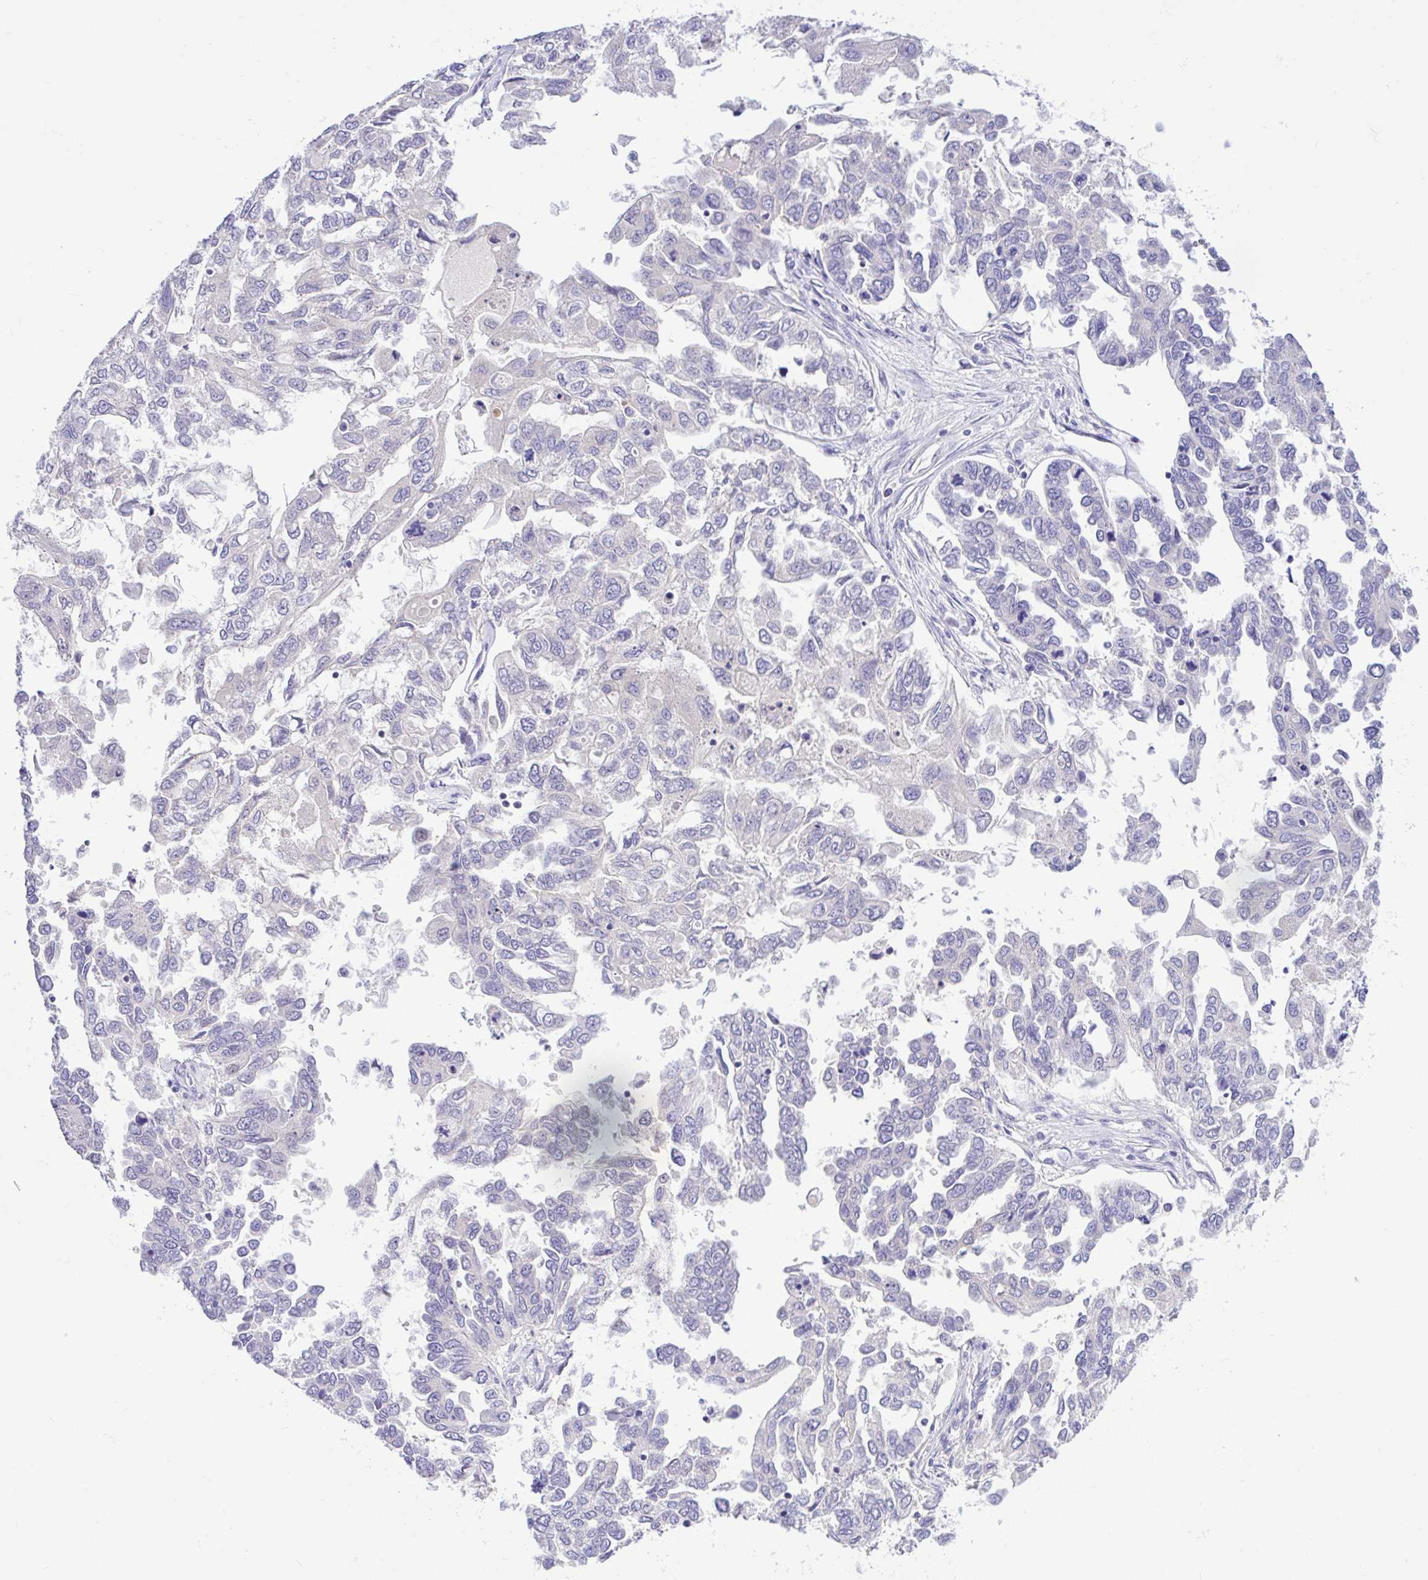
{"staining": {"intensity": "negative", "quantity": "none", "location": "none"}, "tissue": "ovarian cancer", "cell_type": "Tumor cells", "image_type": "cancer", "snomed": [{"axis": "morphology", "description": "Cystadenocarcinoma, serous, NOS"}, {"axis": "topography", "description": "Ovary"}], "caption": "Immunohistochemical staining of ovarian cancer (serous cystadenocarcinoma) shows no significant staining in tumor cells. The staining was performed using DAB to visualize the protein expression in brown, while the nuclei were stained in blue with hematoxylin (Magnification: 20x).", "gene": "ANO4", "patient": {"sex": "female", "age": 53}}